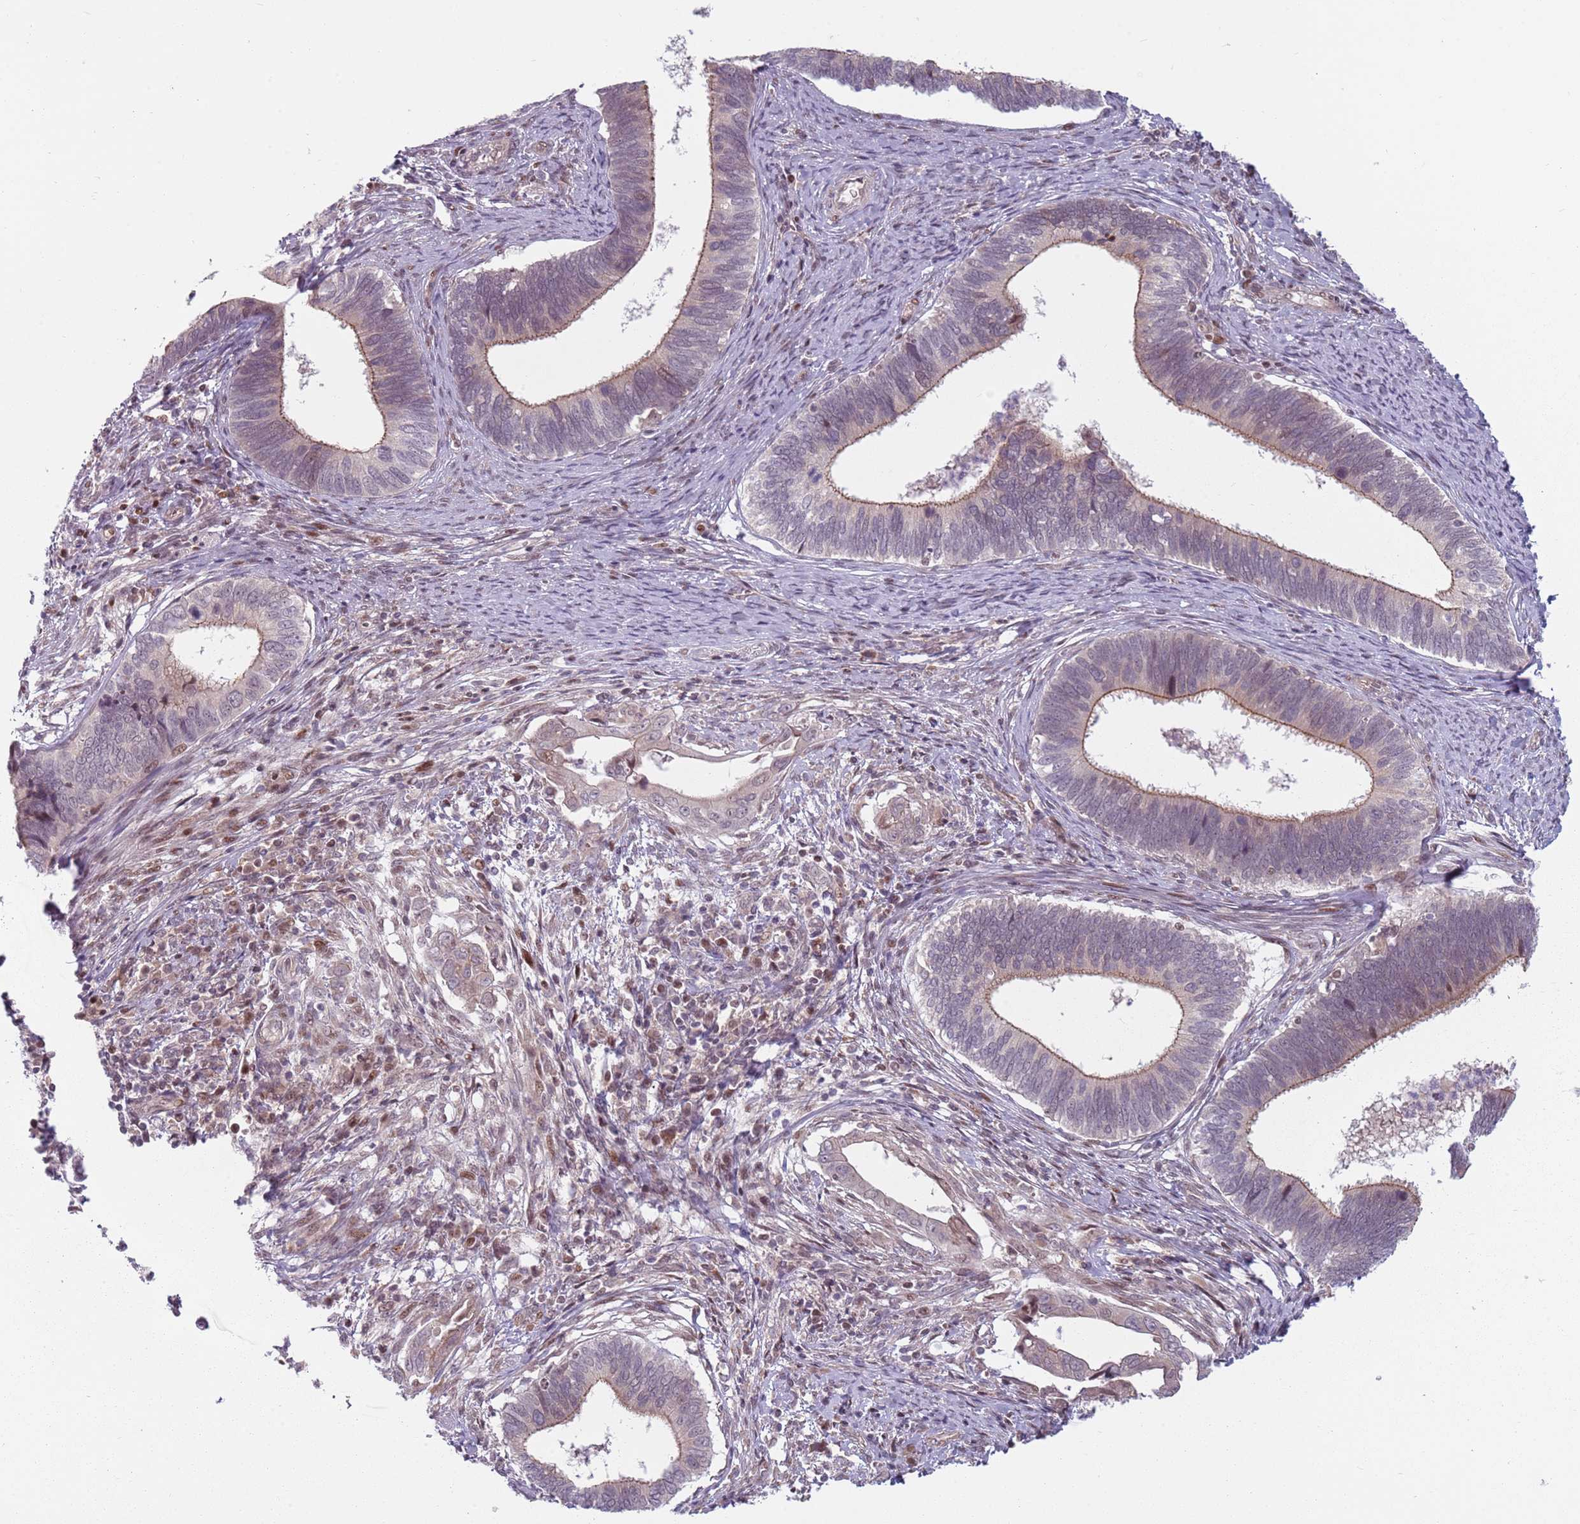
{"staining": {"intensity": "weak", "quantity": "25%-75%", "location": "cytoplasmic/membranous"}, "tissue": "cervical cancer", "cell_type": "Tumor cells", "image_type": "cancer", "snomed": [{"axis": "morphology", "description": "Adenocarcinoma, NOS"}, {"axis": "topography", "description": "Cervix"}], "caption": "IHC of cervical adenocarcinoma displays low levels of weak cytoplasmic/membranous staining in about 25%-75% of tumor cells.", "gene": "ADGRG1", "patient": {"sex": "female", "age": 42}}